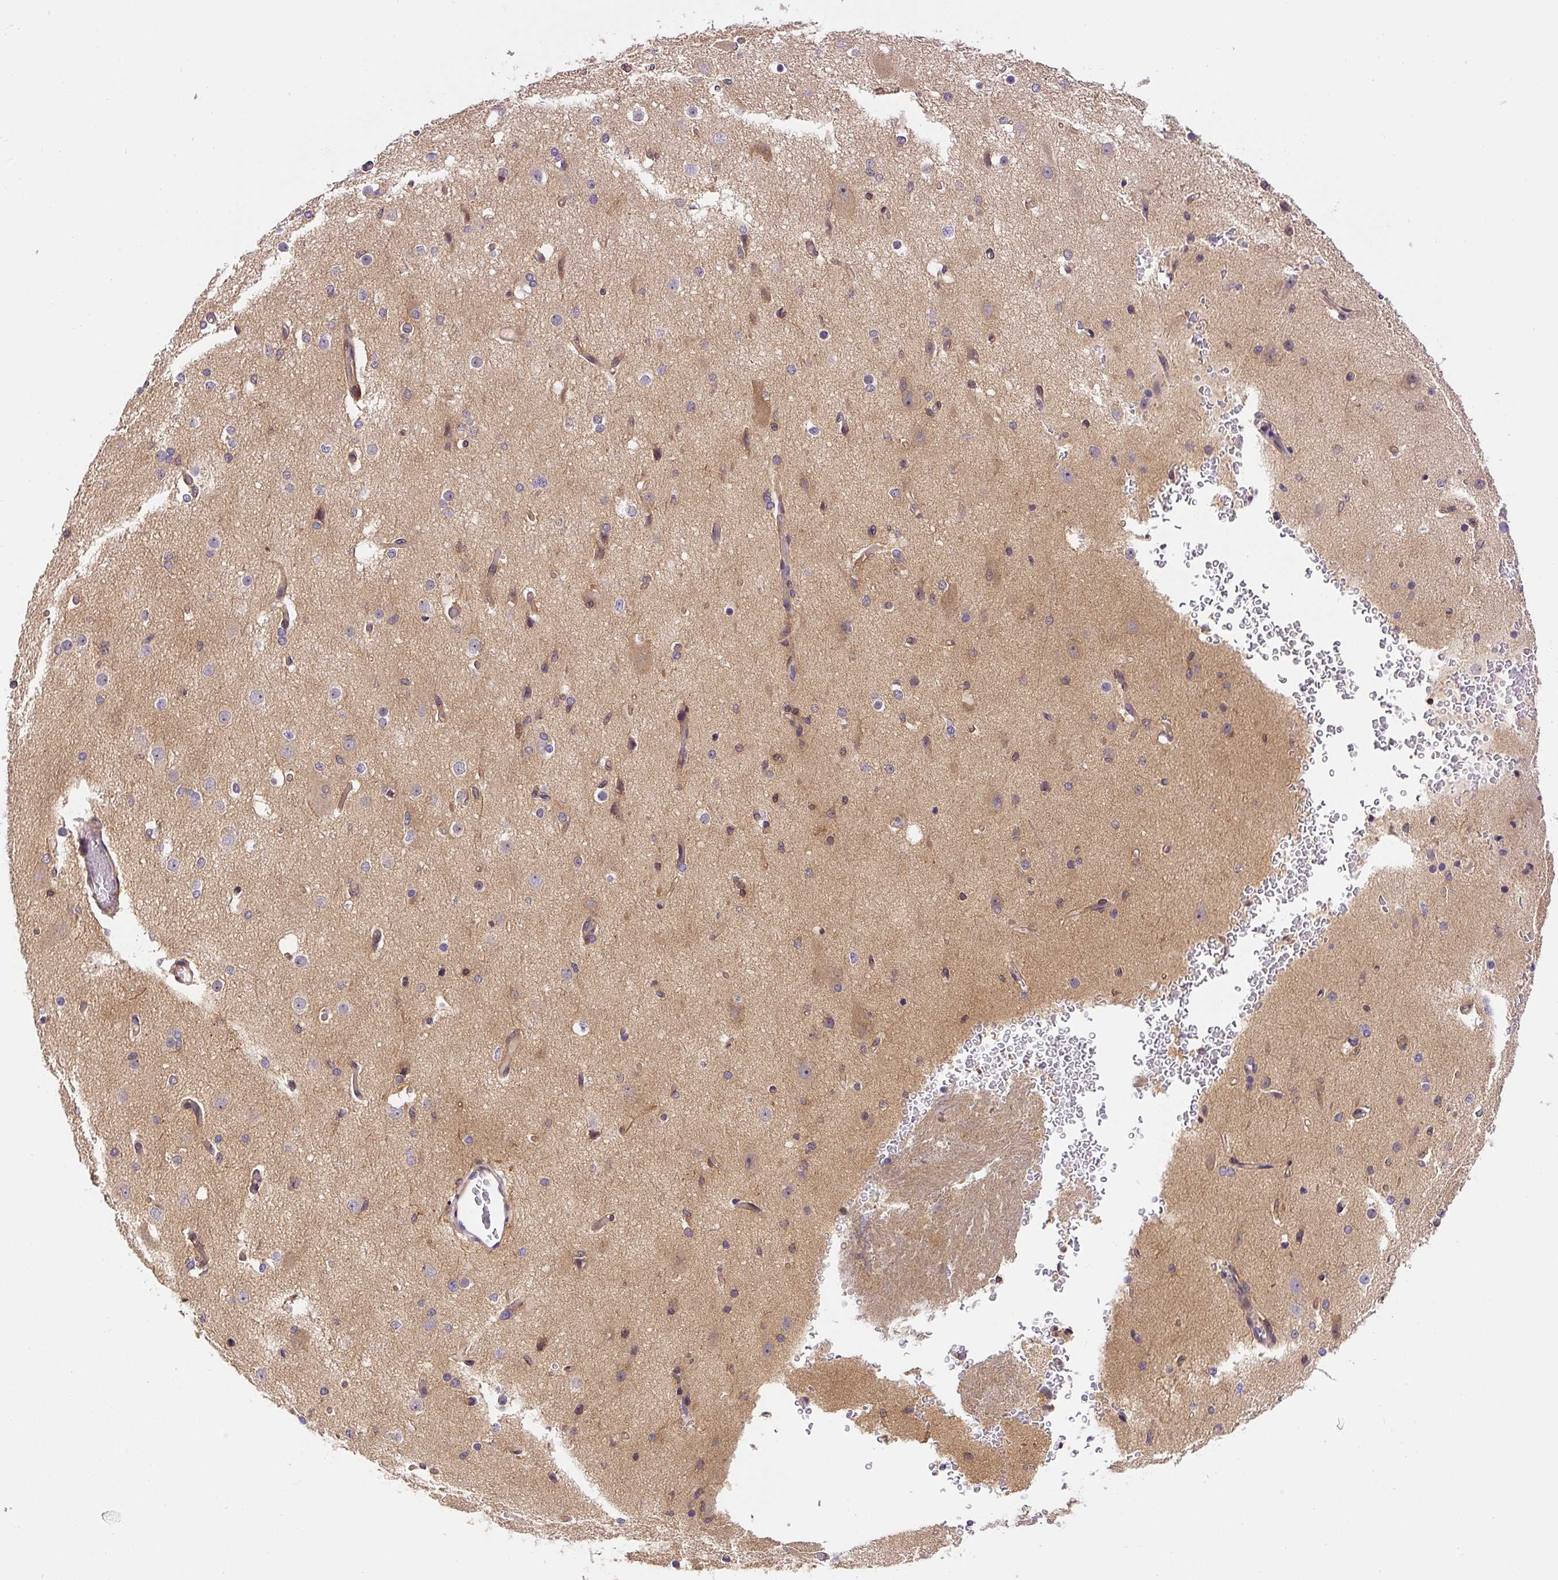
{"staining": {"intensity": "weak", "quantity": "25%-75%", "location": "cytoplasmic/membranous"}, "tissue": "cerebral cortex", "cell_type": "Endothelial cells", "image_type": "normal", "snomed": [{"axis": "morphology", "description": "Normal tissue, NOS"}, {"axis": "morphology", "description": "Inflammation, NOS"}, {"axis": "topography", "description": "Cerebral cortex"}], "caption": "A micrograph of human cerebral cortex stained for a protein reveals weak cytoplasmic/membranous brown staining in endothelial cells.", "gene": "CCDC28A", "patient": {"sex": "male", "age": 6}}